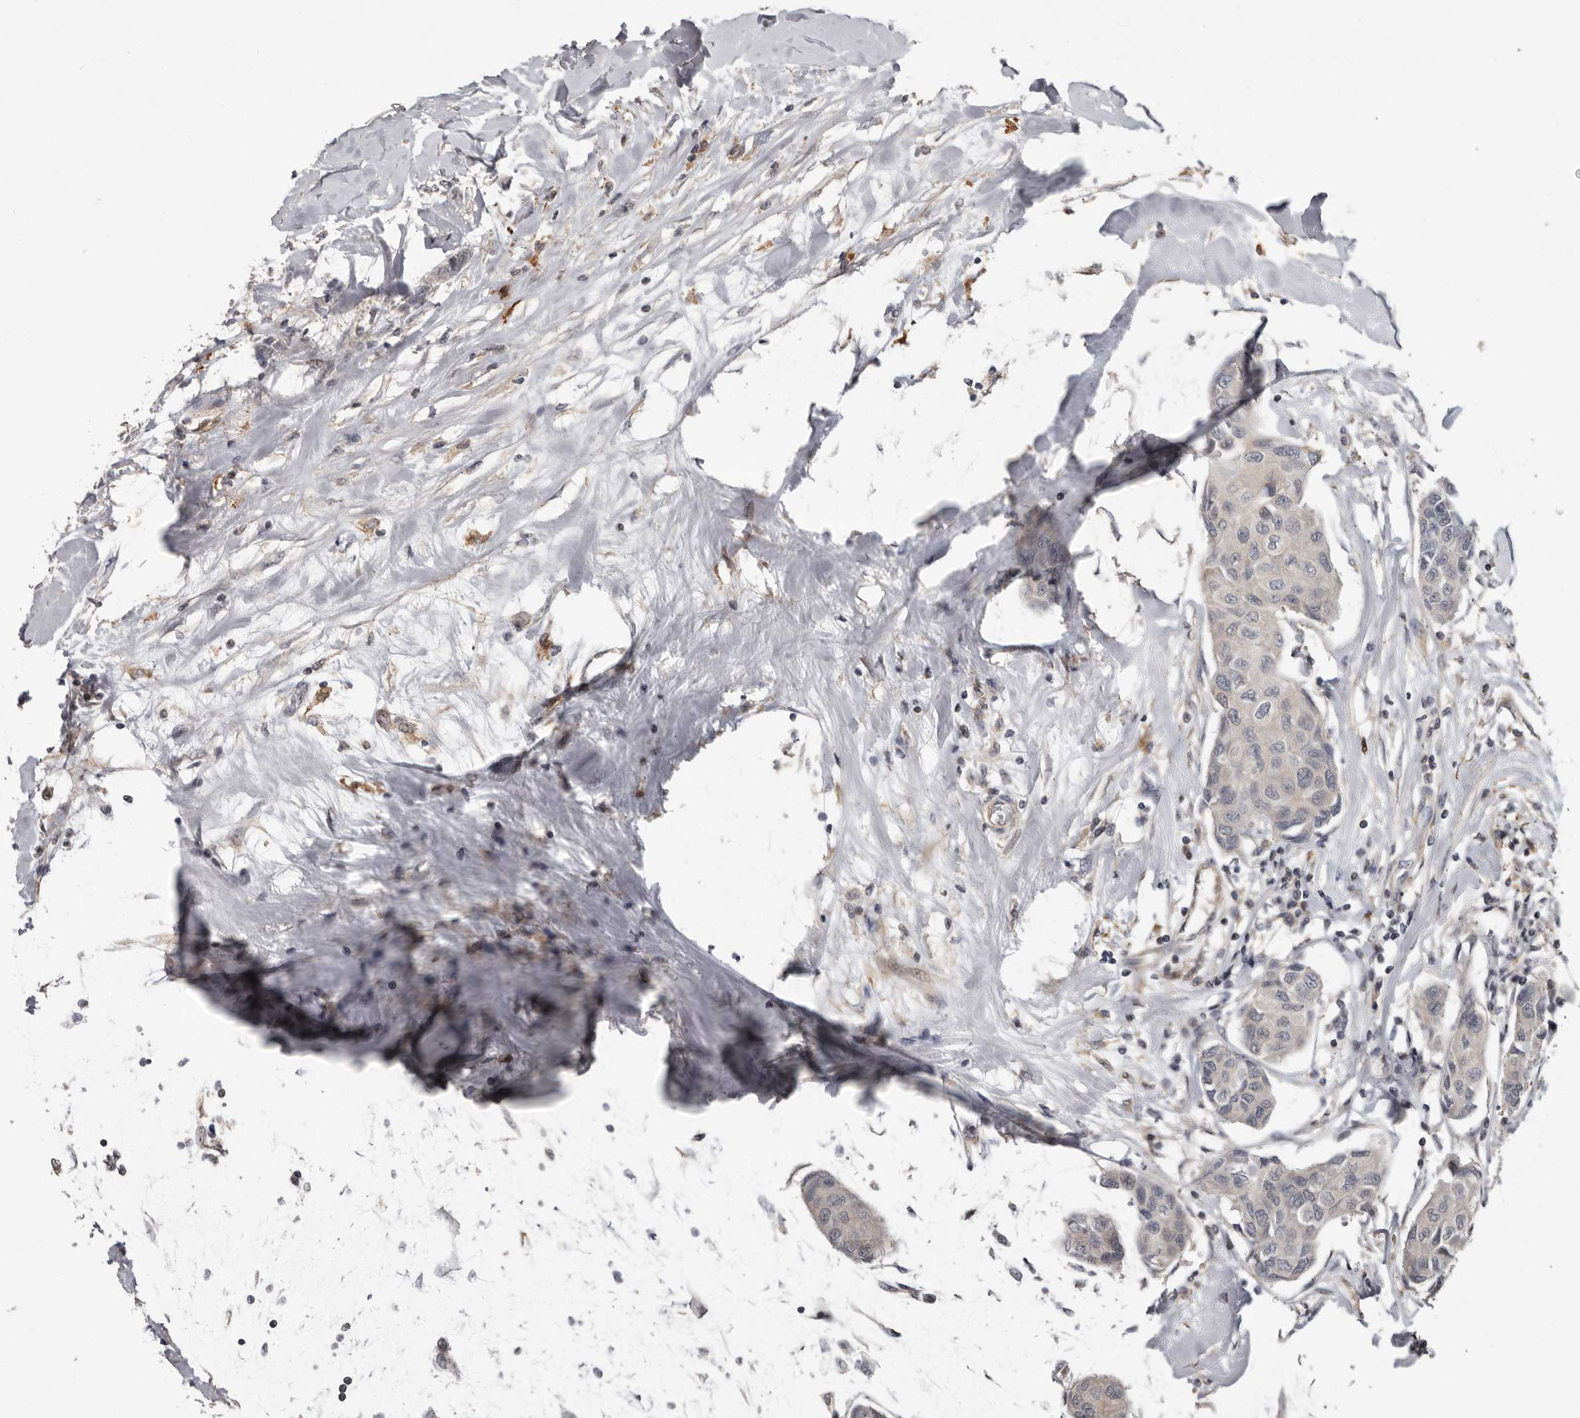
{"staining": {"intensity": "negative", "quantity": "none", "location": "none"}, "tissue": "breast cancer", "cell_type": "Tumor cells", "image_type": "cancer", "snomed": [{"axis": "morphology", "description": "Duct carcinoma"}, {"axis": "topography", "description": "Breast"}], "caption": "Tumor cells show no significant expression in breast cancer.", "gene": "FGFR4", "patient": {"sex": "female", "age": 80}}